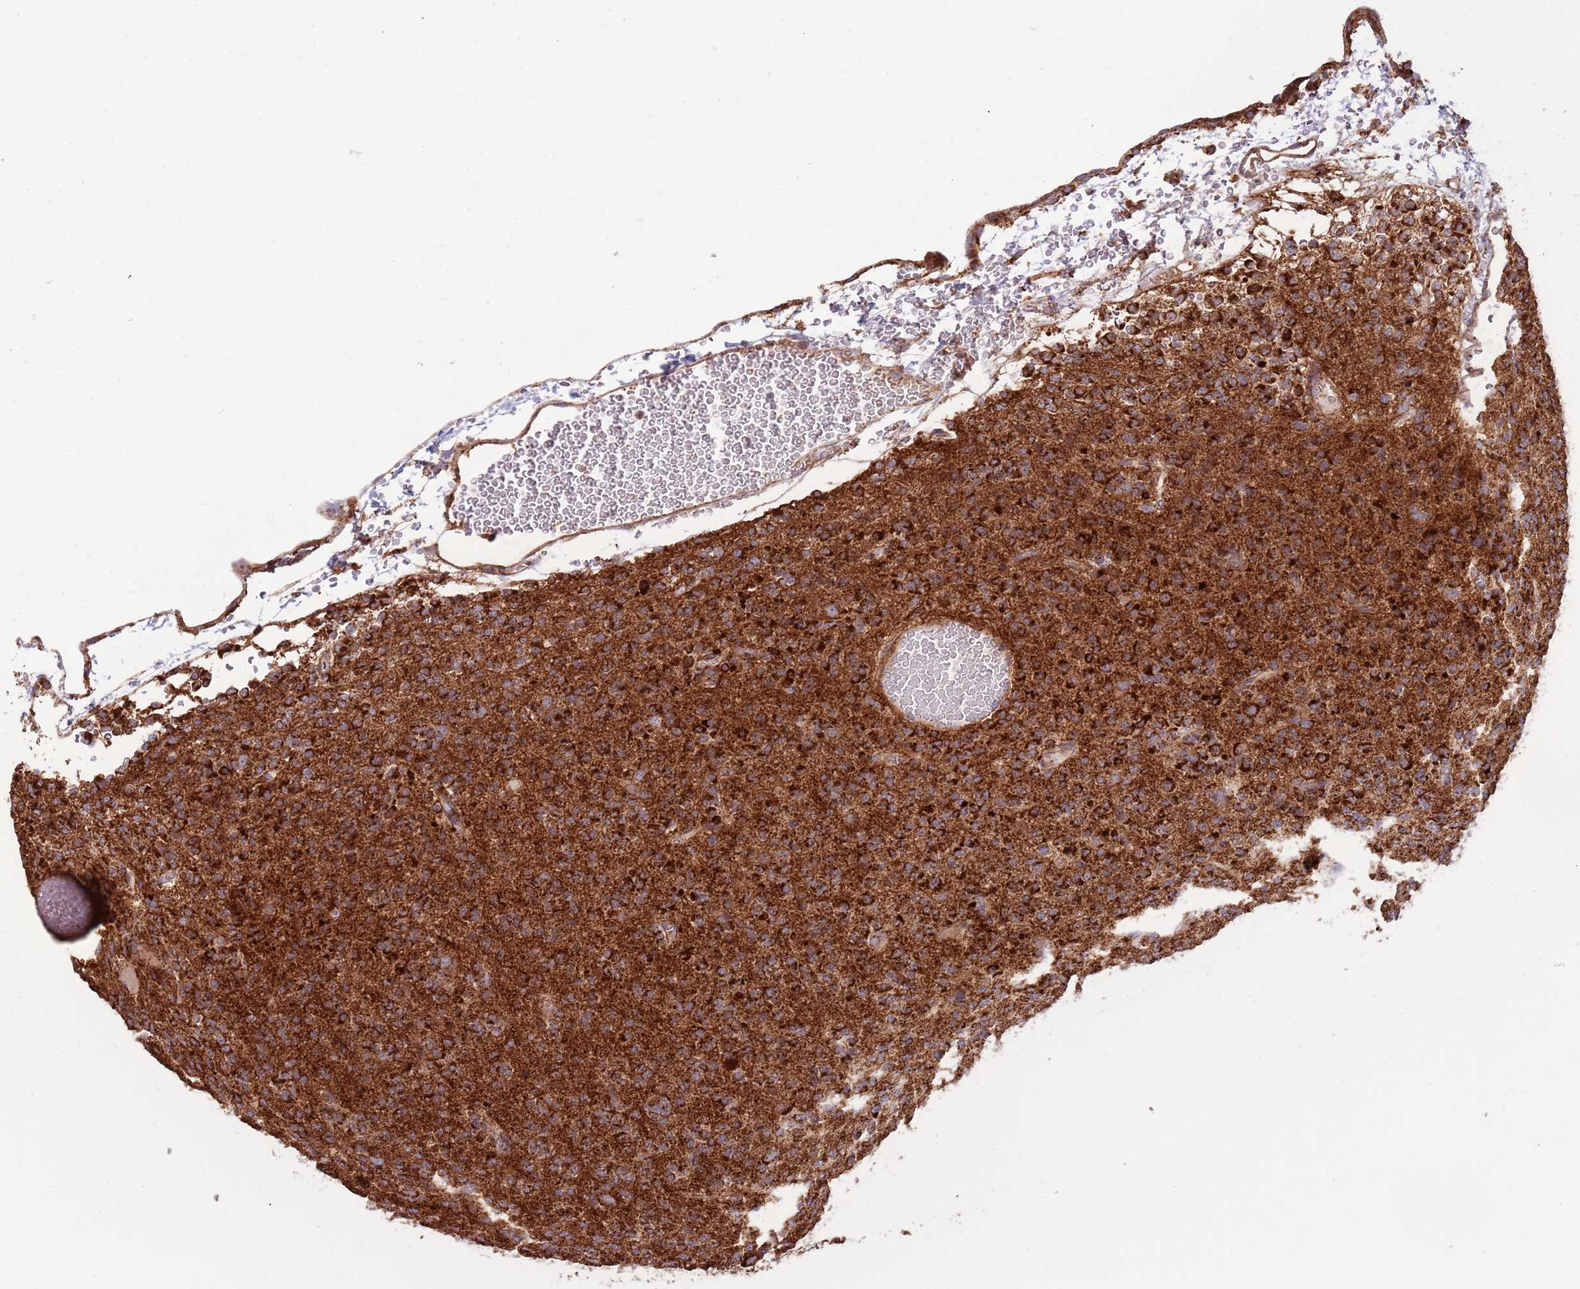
{"staining": {"intensity": "strong", "quantity": ">75%", "location": "cytoplasmic/membranous"}, "tissue": "glioma", "cell_type": "Tumor cells", "image_type": "cancer", "snomed": [{"axis": "morphology", "description": "Glioma, malignant, Low grade"}, {"axis": "topography", "description": "Brain"}], "caption": "Brown immunohistochemical staining in malignant glioma (low-grade) demonstrates strong cytoplasmic/membranous expression in approximately >75% of tumor cells.", "gene": "ATP5PD", "patient": {"sex": "male", "age": 38}}